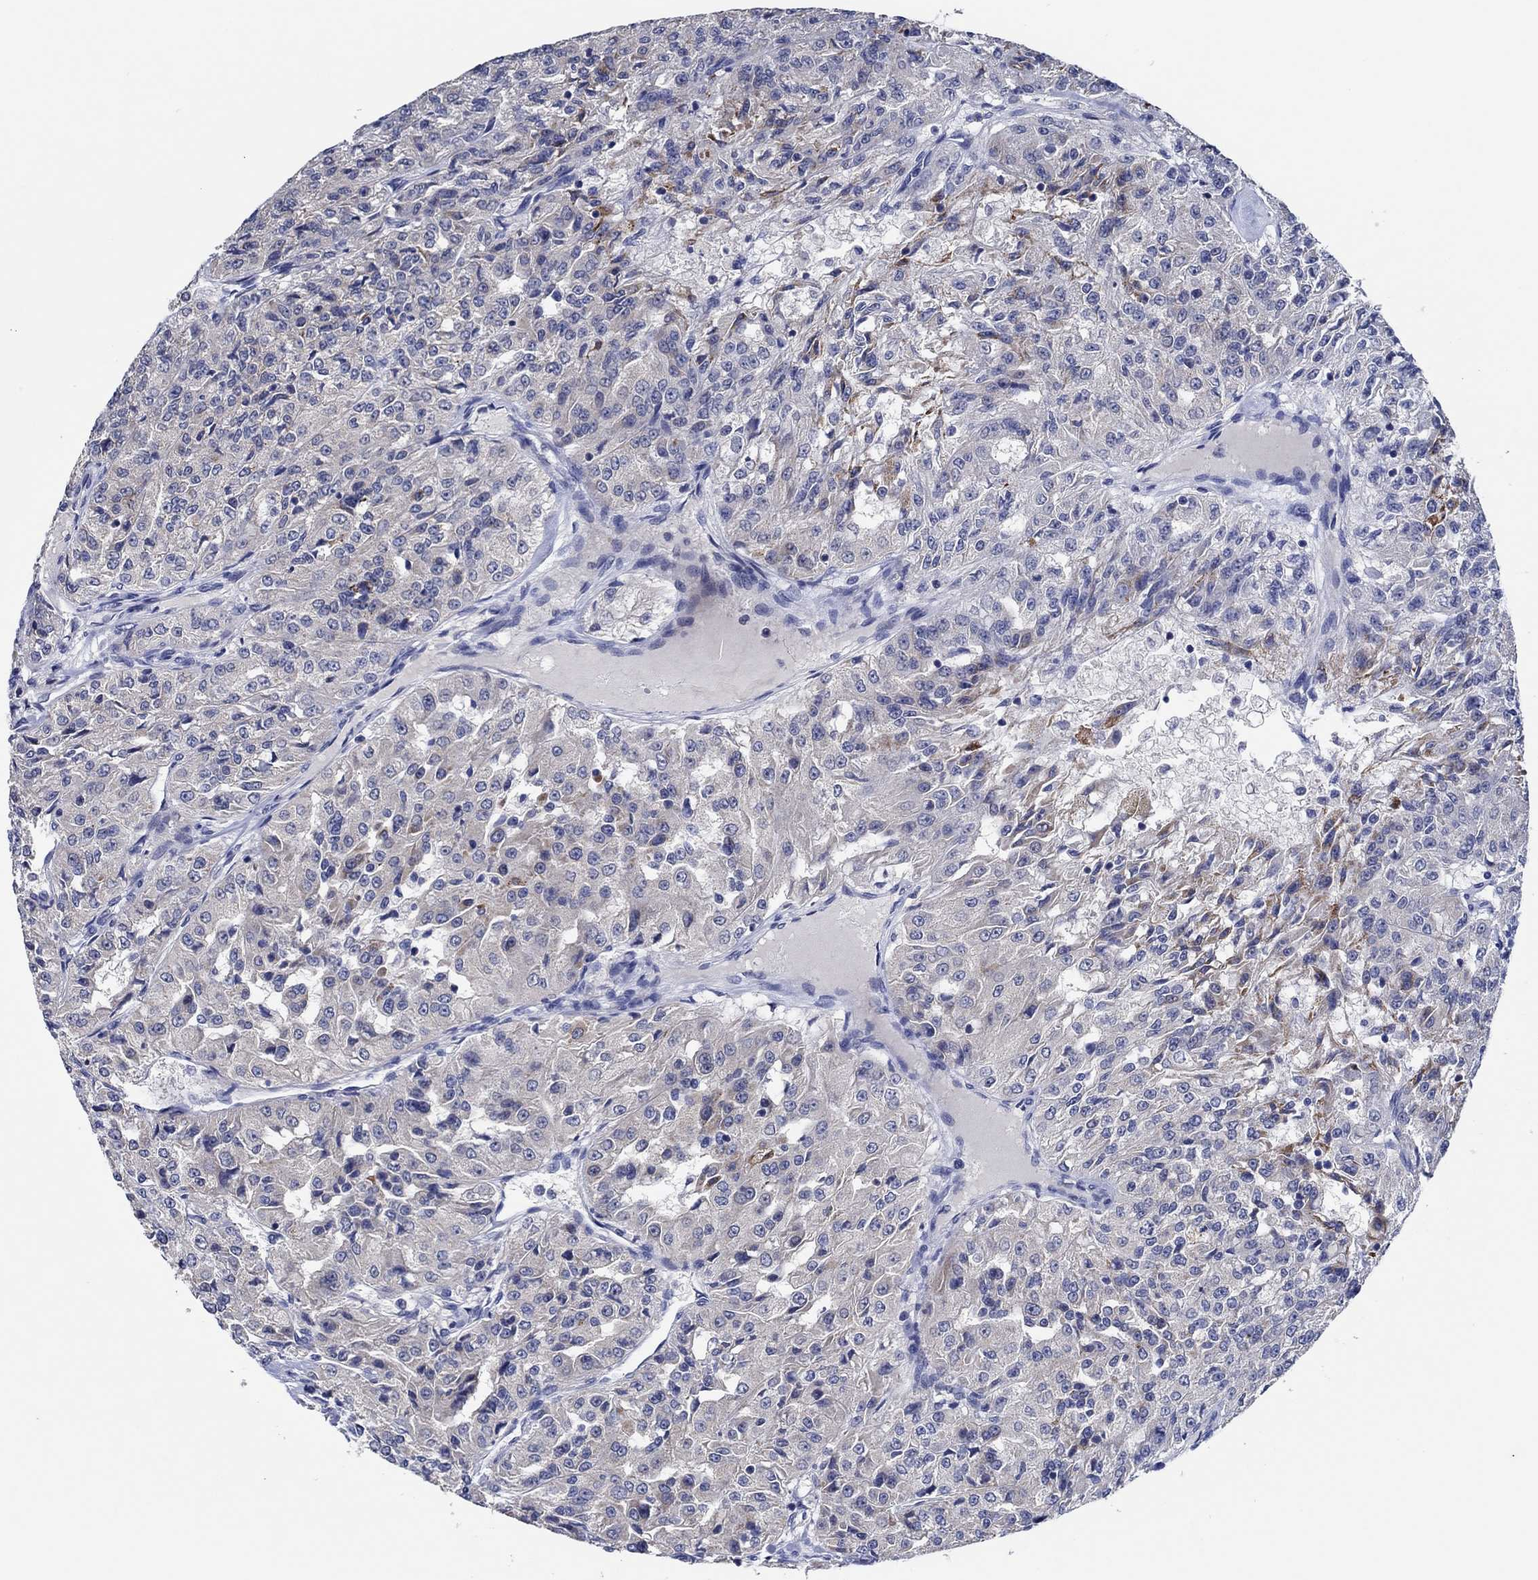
{"staining": {"intensity": "moderate", "quantity": "<25%", "location": "cytoplasmic/membranous"}, "tissue": "renal cancer", "cell_type": "Tumor cells", "image_type": "cancer", "snomed": [{"axis": "morphology", "description": "Adenocarcinoma, NOS"}, {"axis": "topography", "description": "Kidney"}], "caption": "Immunohistochemical staining of renal cancer demonstrates low levels of moderate cytoplasmic/membranous protein staining in about <25% of tumor cells.", "gene": "PRRT3", "patient": {"sex": "female", "age": 63}}